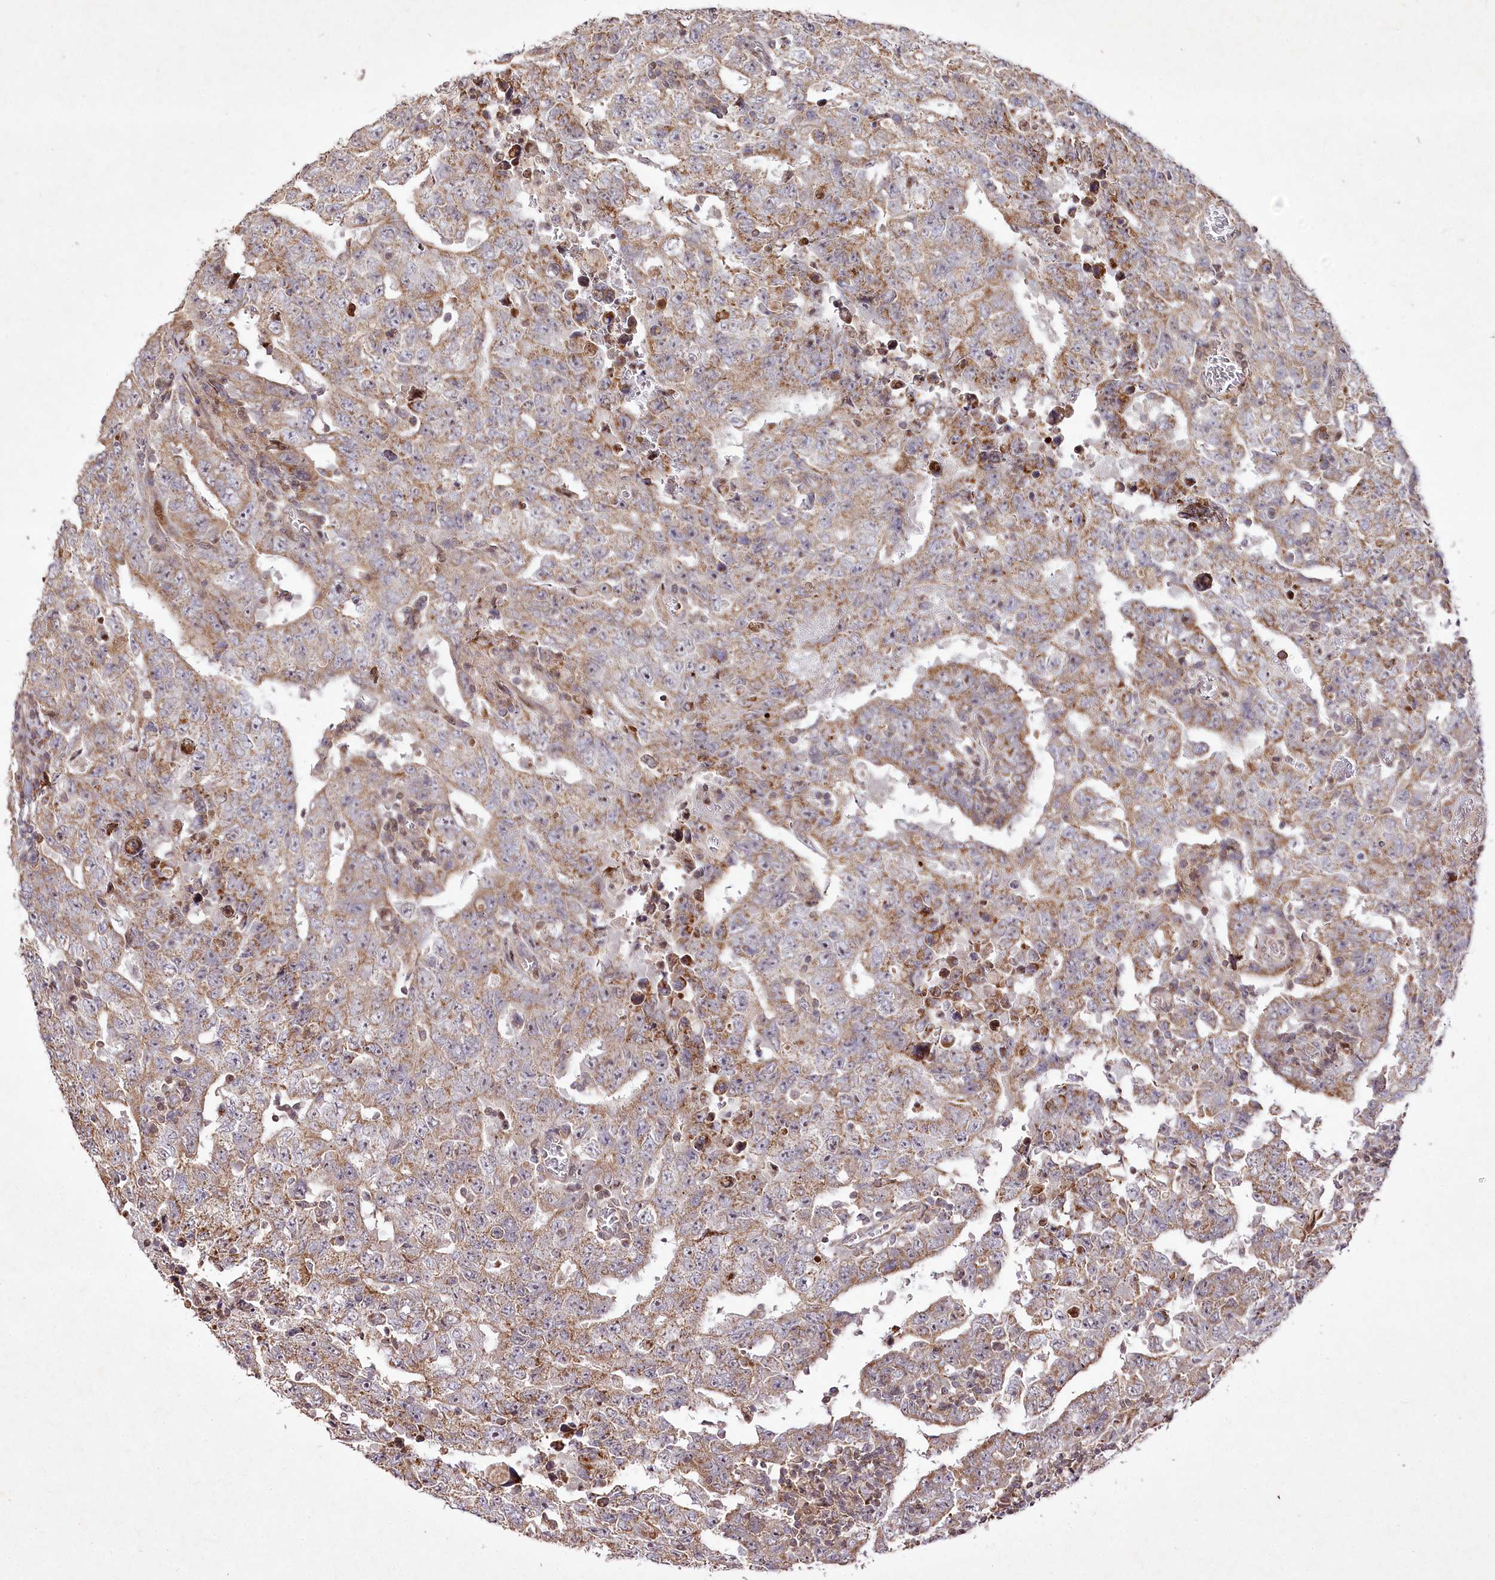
{"staining": {"intensity": "moderate", "quantity": "25%-75%", "location": "cytoplasmic/membranous"}, "tissue": "testis cancer", "cell_type": "Tumor cells", "image_type": "cancer", "snomed": [{"axis": "morphology", "description": "Carcinoma, Embryonal, NOS"}, {"axis": "topography", "description": "Testis"}], "caption": "Immunohistochemical staining of embryonal carcinoma (testis) displays medium levels of moderate cytoplasmic/membranous protein positivity in about 25%-75% of tumor cells.", "gene": "PSTK", "patient": {"sex": "male", "age": 26}}